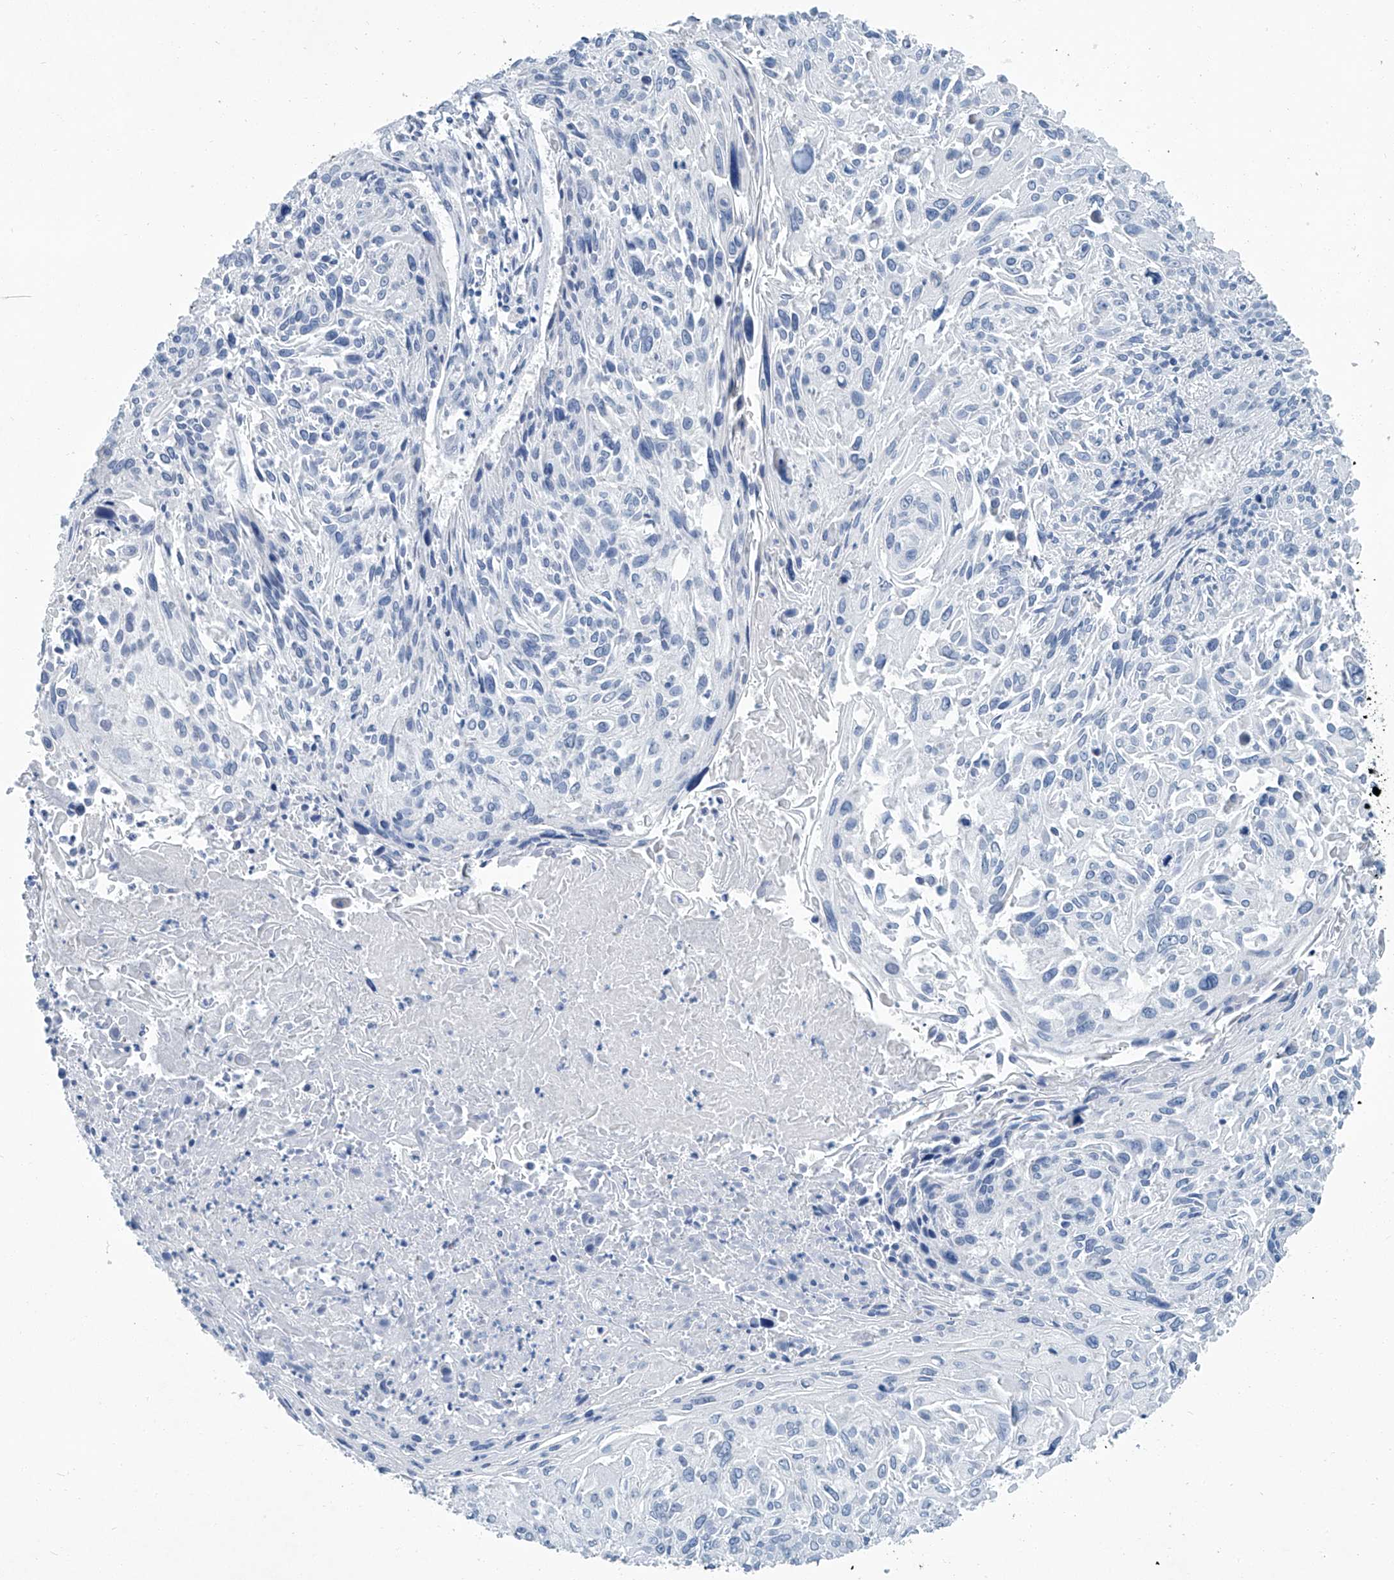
{"staining": {"intensity": "negative", "quantity": "none", "location": "none"}, "tissue": "cervical cancer", "cell_type": "Tumor cells", "image_type": "cancer", "snomed": [{"axis": "morphology", "description": "Squamous cell carcinoma, NOS"}, {"axis": "topography", "description": "Cervix"}], "caption": "The image exhibits no staining of tumor cells in squamous cell carcinoma (cervical).", "gene": "CYP2A7", "patient": {"sex": "female", "age": 51}}